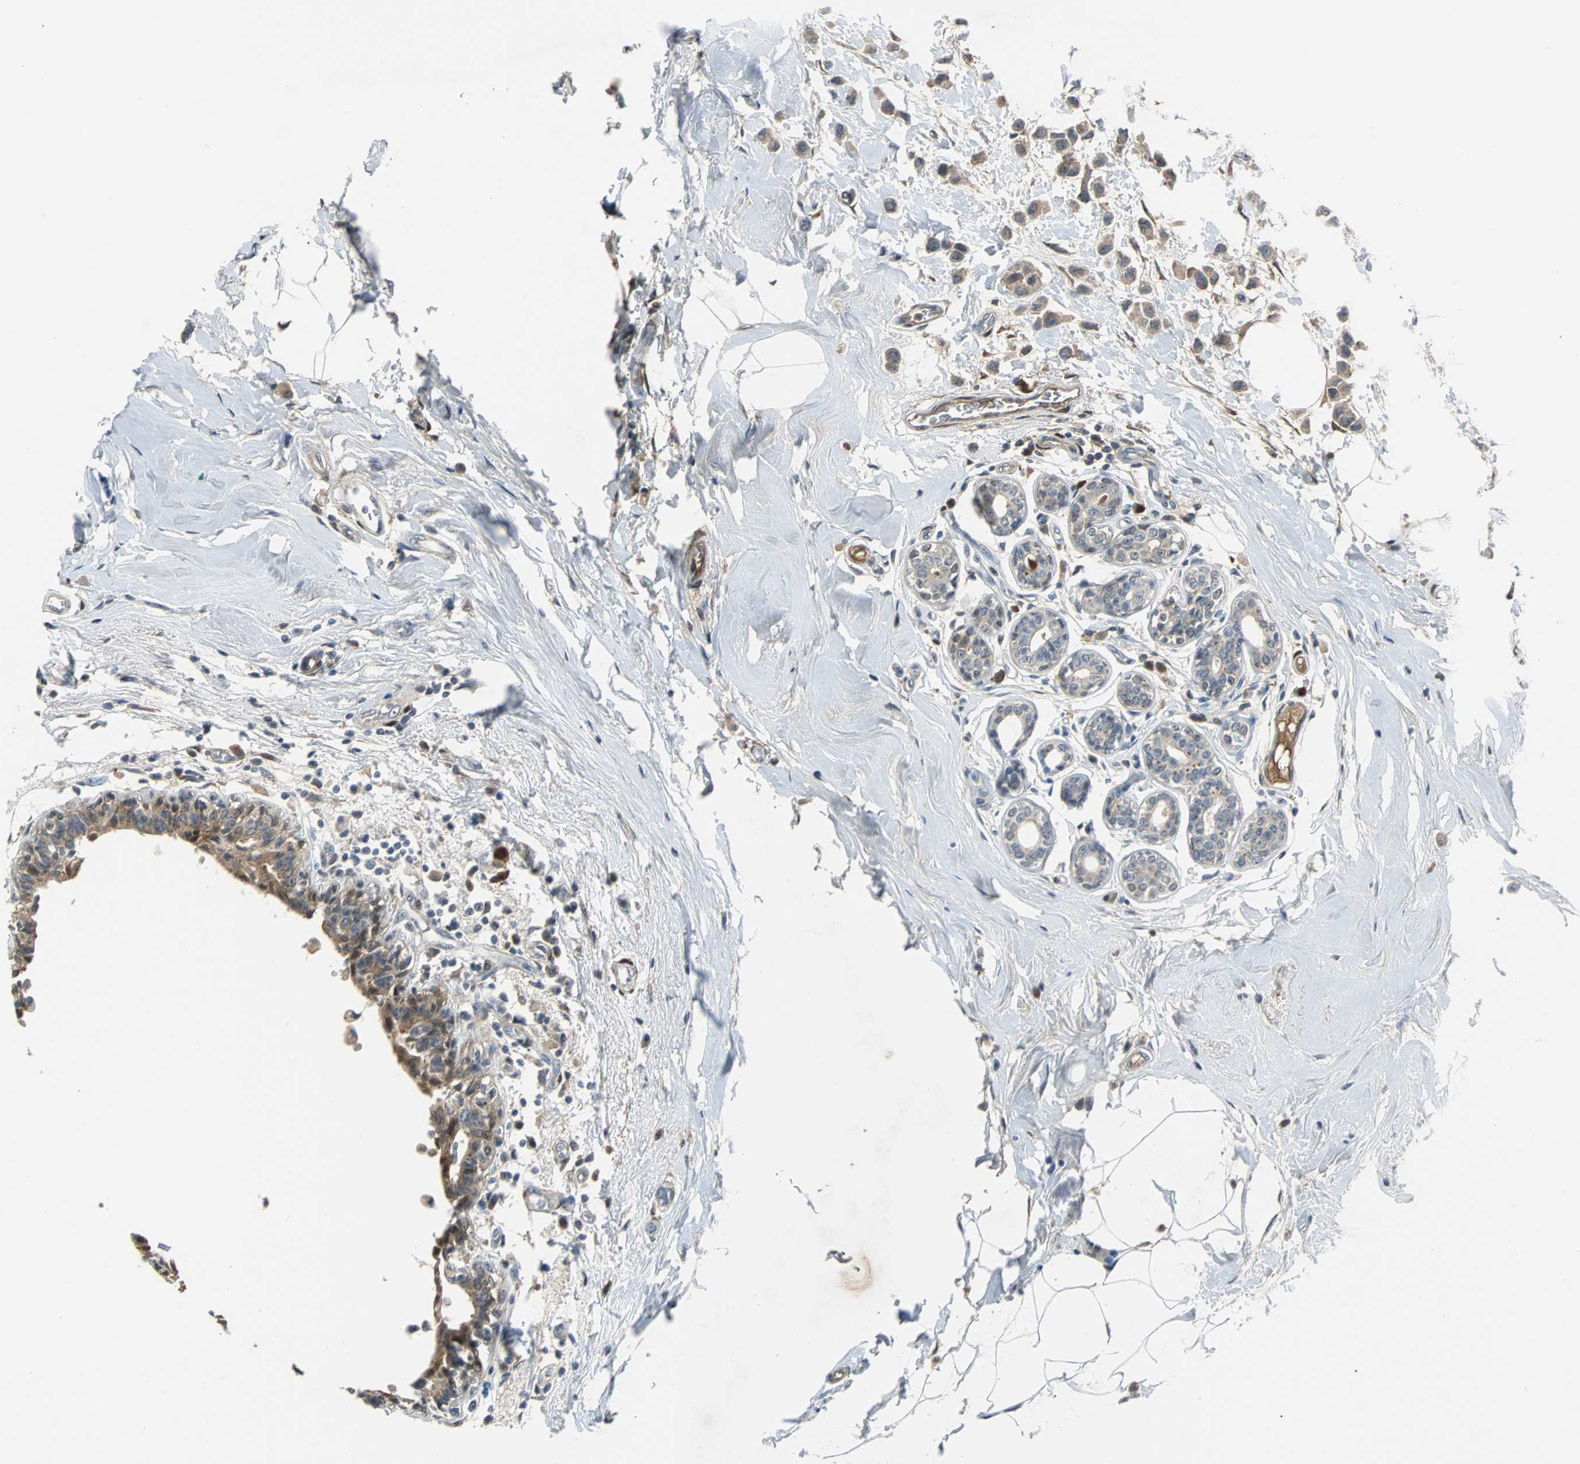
{"staining": {"intensity": "weak", "quantity": "25%-75%", "location": "cytoplasmic/membranous"}, "tissue": "breast cancer", "cell_type": "Tumor cells", "image_type": "cancer", "snomed": [{"axis": "morphology", "description": "Lobular carcinoma"}, {"axis": "topography", "description": "Breast"}], "caption": "This image shows breast lobular carcinoma stained with immunohistochemistry to label a protein in brown. The cytoplasmic/membranous of tumor cells show weak positivity for the protein. Nuclei are counter-stained blue.", "gene": "FHL2", "patient": {"sex": "female", "age": 51}}